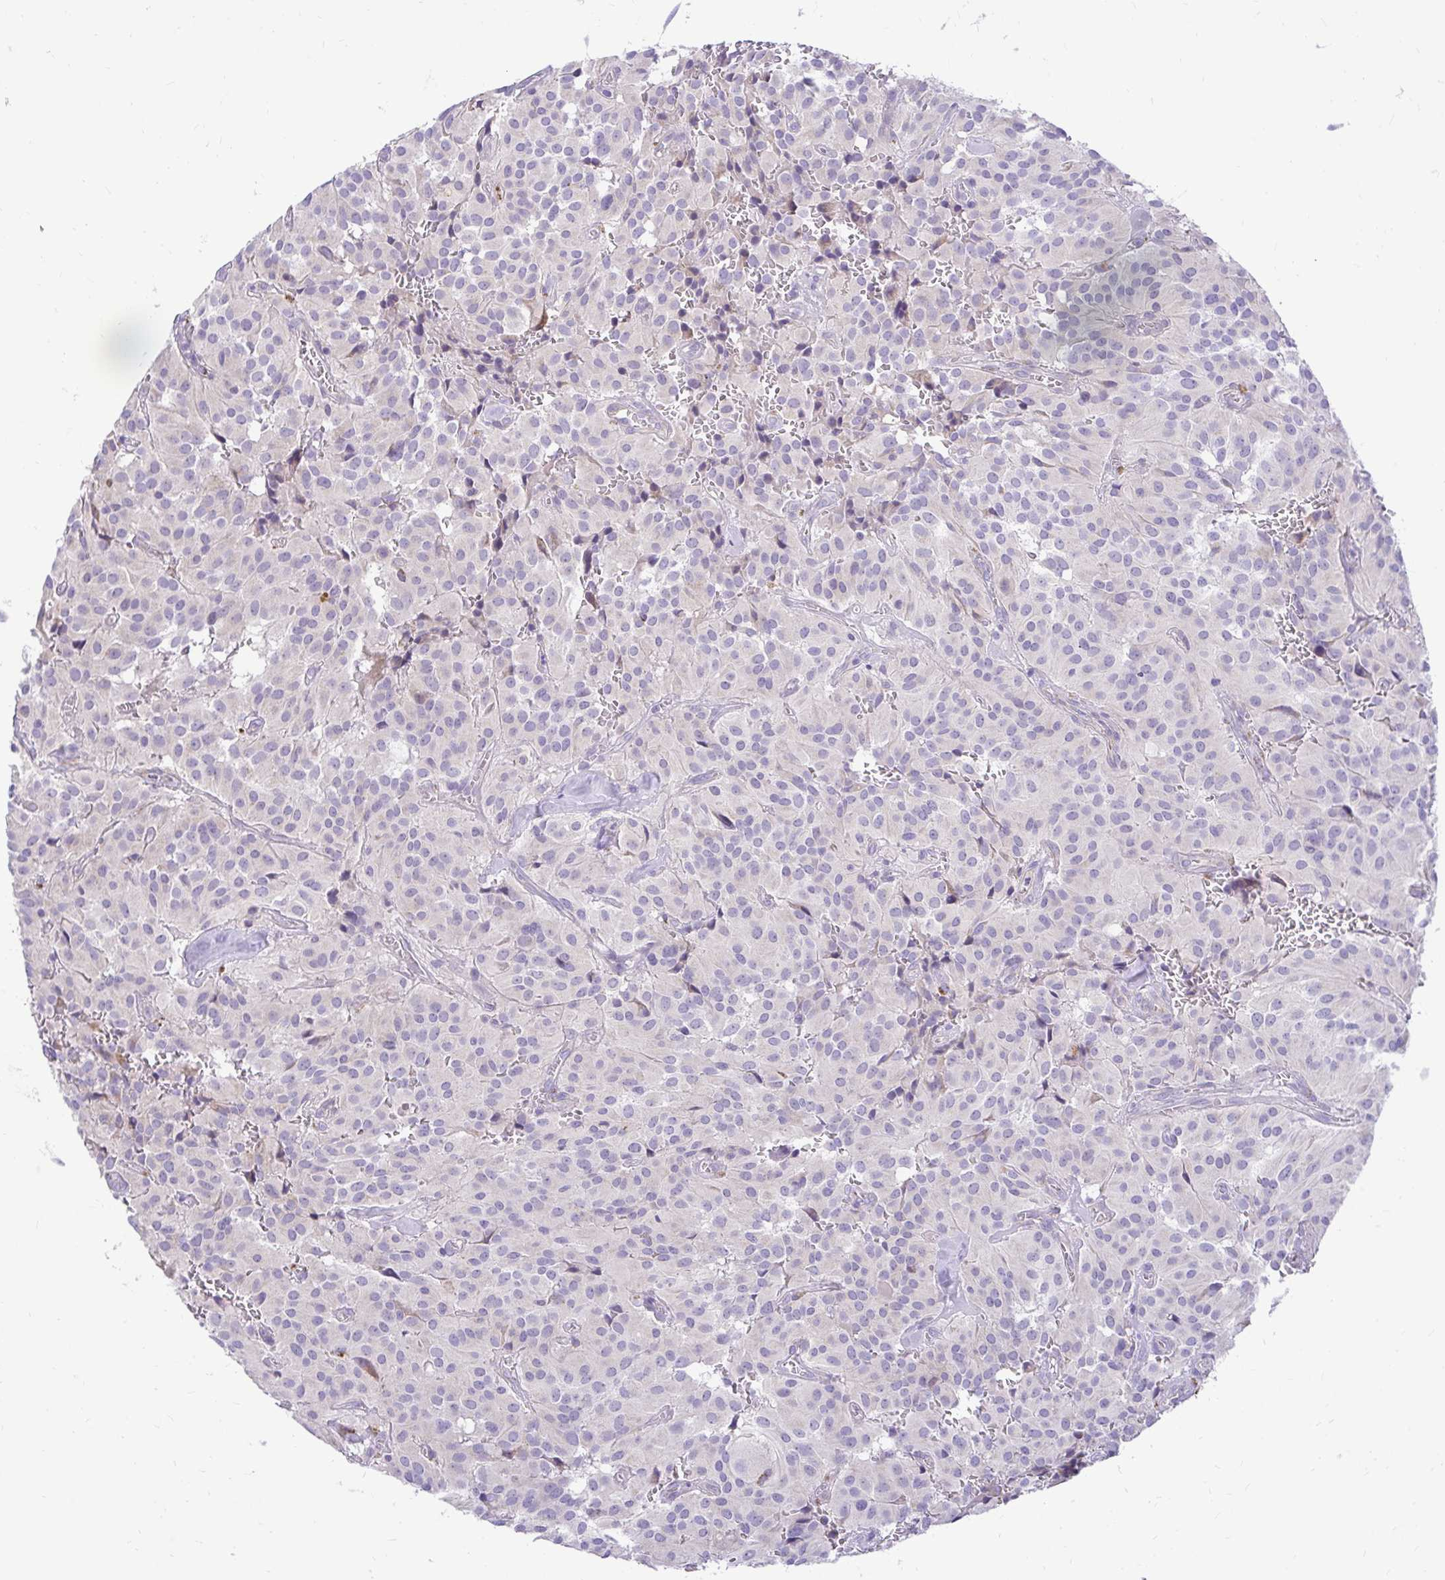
{"staining": {"intensity": "negative", "quantity": "none", "location": "none"}, "tissue": "glioma", "cell_type": "Tumor cells", "image_type": "cancer", "snomed": [{"axis": "morphology", "description": "Glioma, malignant, Low grade"}, {"axis": "topography", "description": "Brain"}], "caption": "DAB (3,3'-diaminobenzidine) immunohistochemical staining of glioma exhibits no significant positivity in tumor cells. (Immunohistochemistry, brightfield microscopy, high magnification).", "gene": "PKN3", "patient": {"sex": "male", "age": 42}}